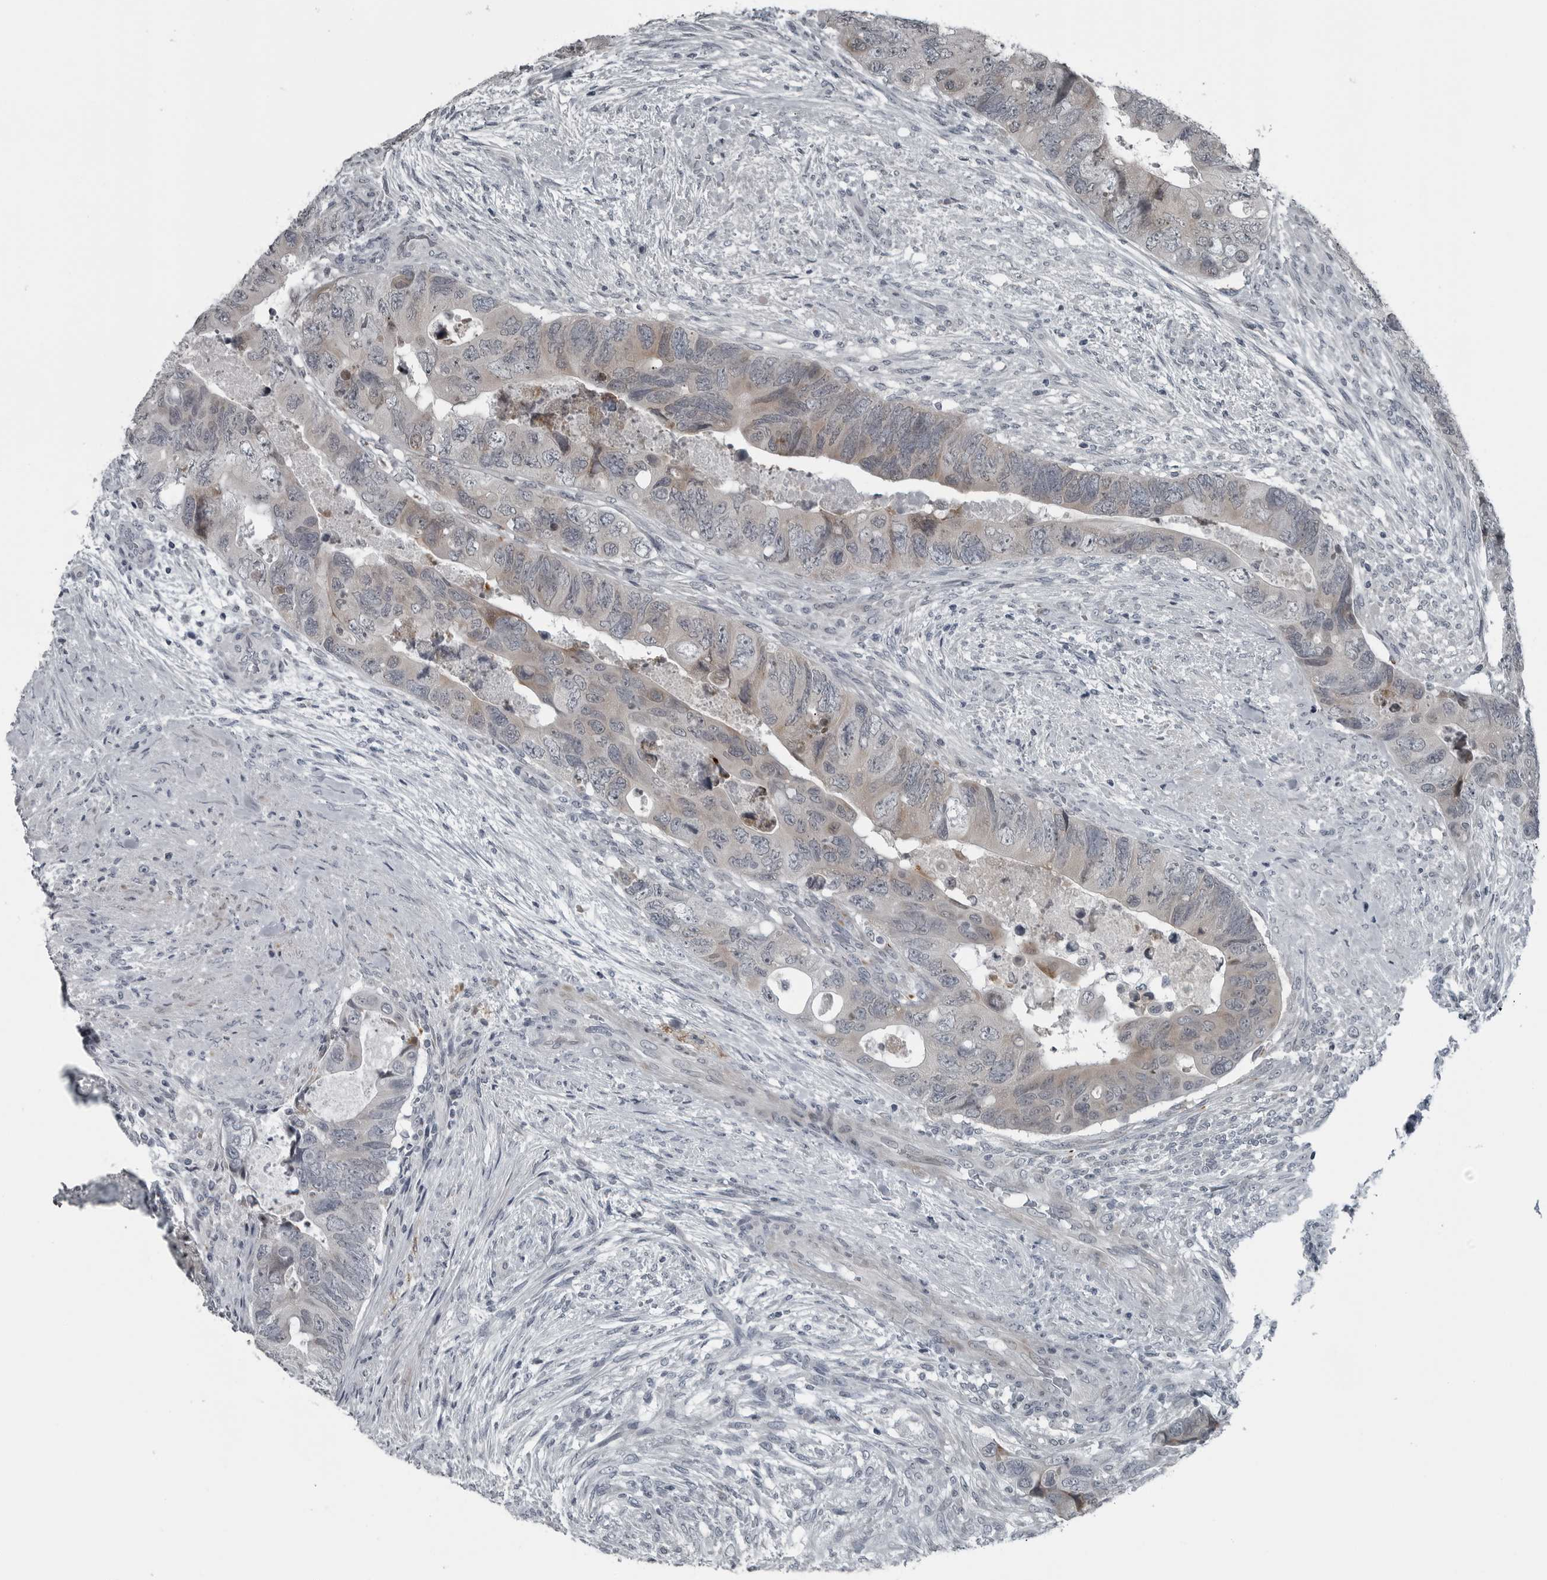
{"staining": {"intensity": "weak", "quantity": "<25%", "location": "cytoplasmic/membranous"}, "tissue": "colorectal cancer", "cell_type": "Tumor cells", "image_type": "cancer", "snomed": [{"axis": "morphology", "description": "Adenocarcinoma, NOS"}, {"axis": "topography", "description": "Rectum"}], "caption": "Histopathology image shows no protein positivity in tumor cells of colorectal cancer tissue. The staining is performed using DAB brown chromogen with nuclei counter-stained in using hematoxylin.", "gene": "DNAAF11", "patient": {"sex": "male", "age": 63}}